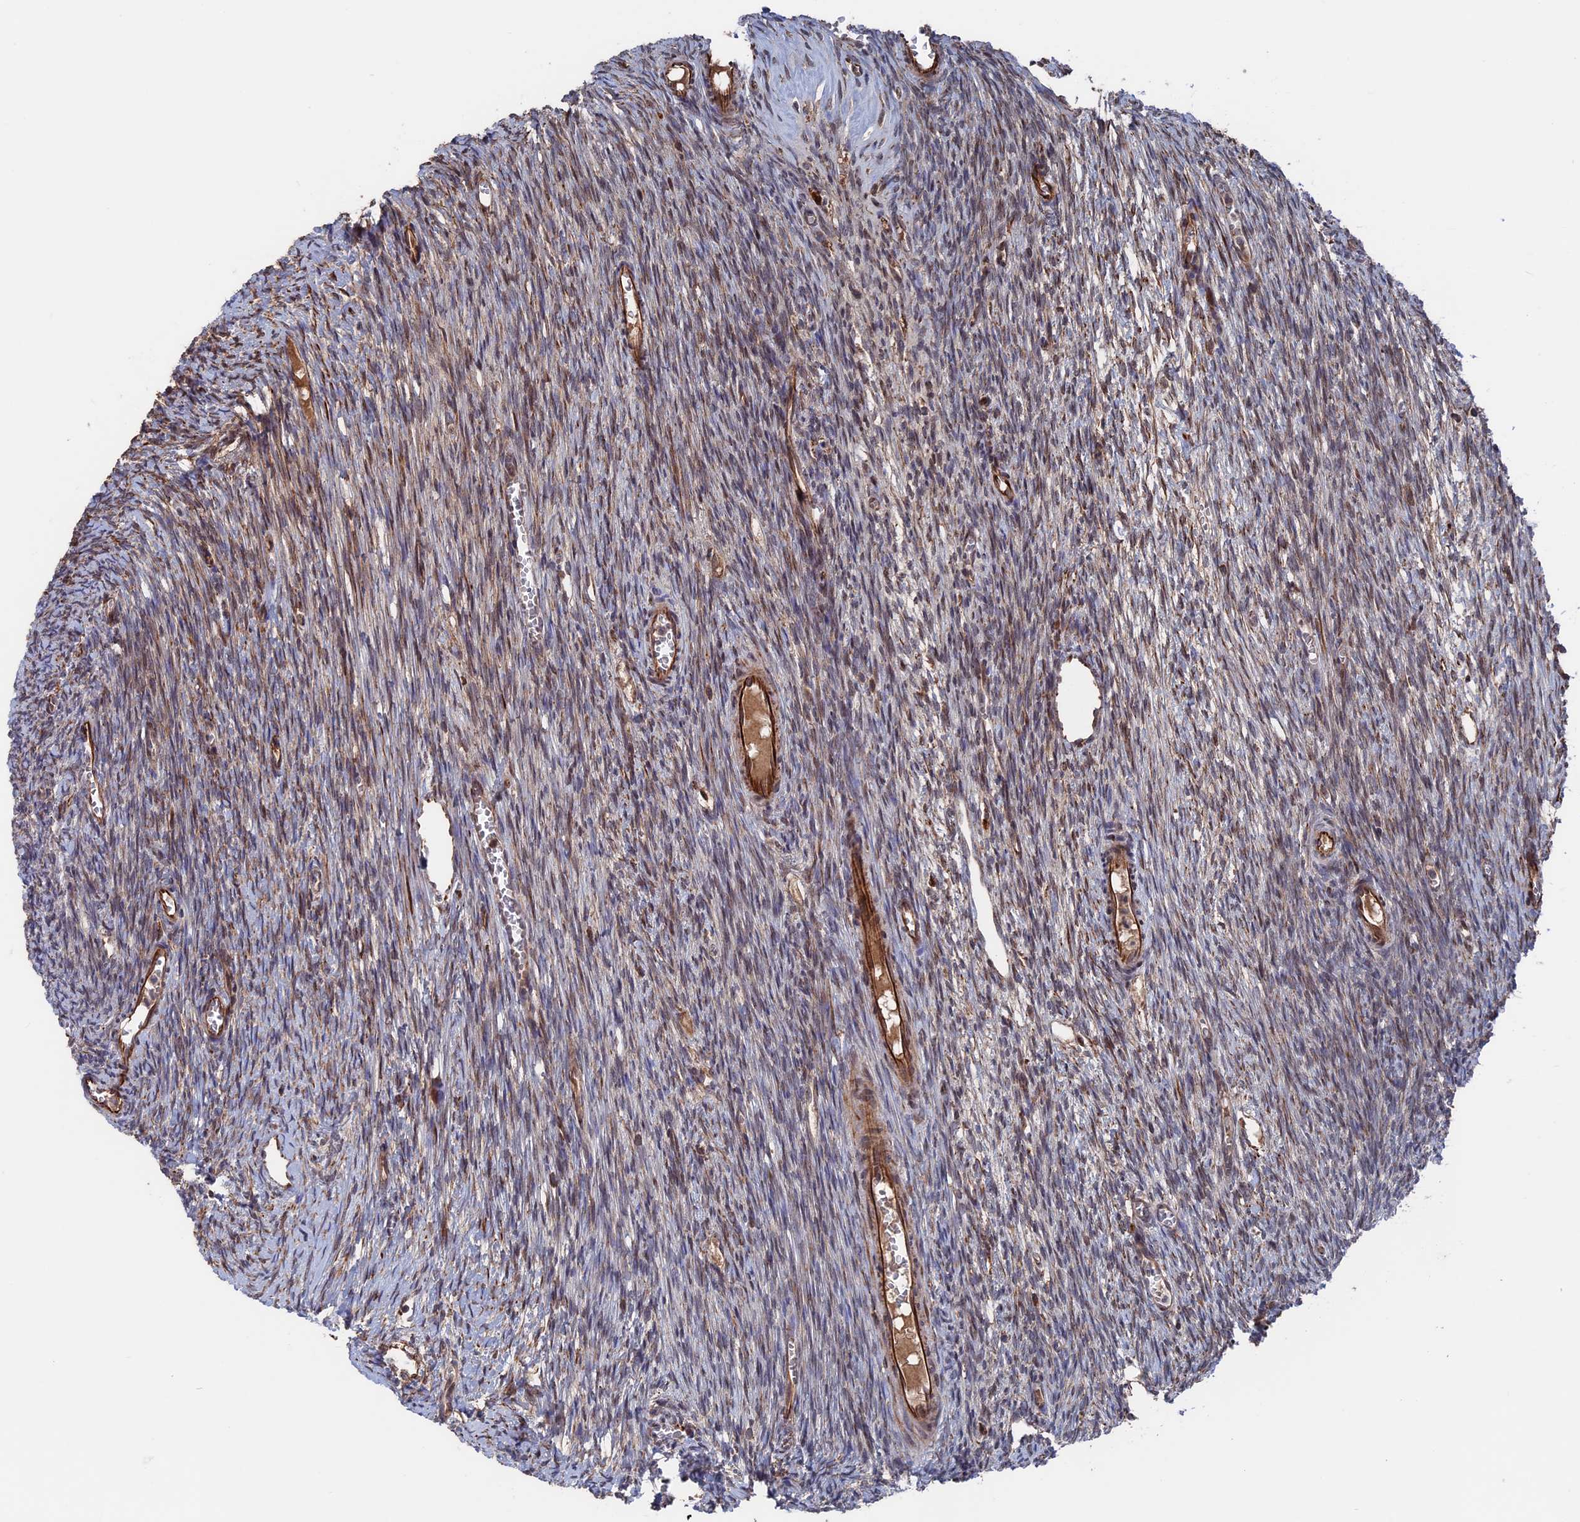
{"staining": {"intensity": "weak", "quantity": "25%-75%", "location": "cytoplasmic/membranous"}, "tissue": "ovary", "cell_type": "Ovarian stroma cells", "image_type": "normal", "snomed": [{"axis": "morphology", "description": "Normal tissue, NOS"}, {"axis": "topography", "description": "Ovary"}], "caption": "Ovary stained with a brown dye exhibits weak cytoplasmic/membranous positive expression in approximately 25%-75% of ovarian stroma cells.", "gene": "PLA2G15", "patient": {"sex": "female", "age": 44}}